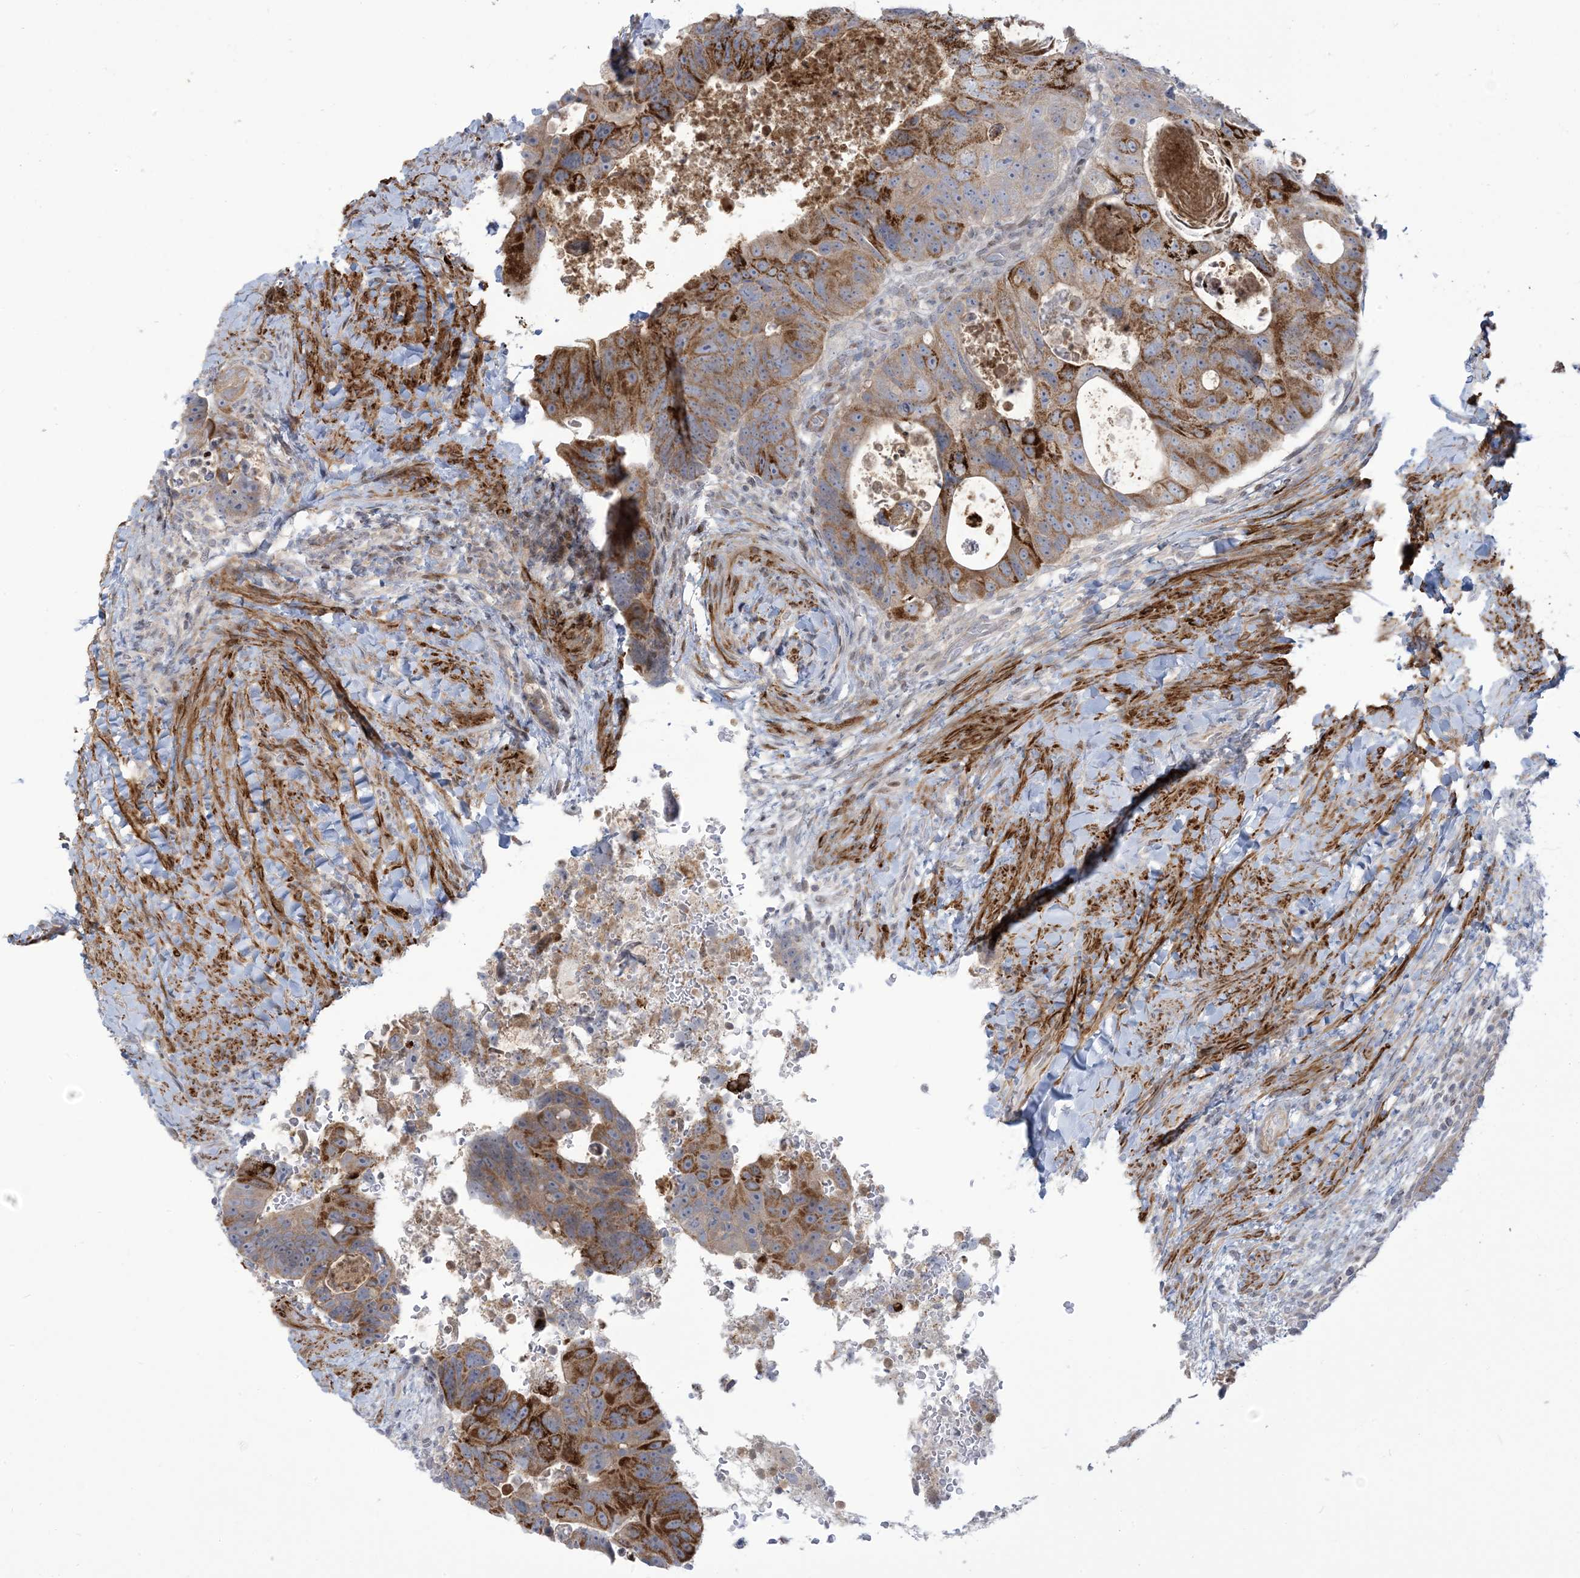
{"staining": {"intensity": "moderate", "quantity": ">75%", "location": "cytoplasmic/membranous"}, "tissue": "colorectal cancer", "cell_type": "Tumor cells", "image_type": "cancer", "snomed": [{"axis": "morphology", "description": "Adenocarcinoma, NOS"}, {"axis": "topography", "description": "Rectum"}], "caption": "Brown immunohistochemical staining in colorectal cancer (adenocarcinoma) demonstrates moderate cytoplasmic/membranous staining in approximately >75% of tumor cells.", "gene": "AFTPH", "patient": {"sex": "male", "age": 59}}